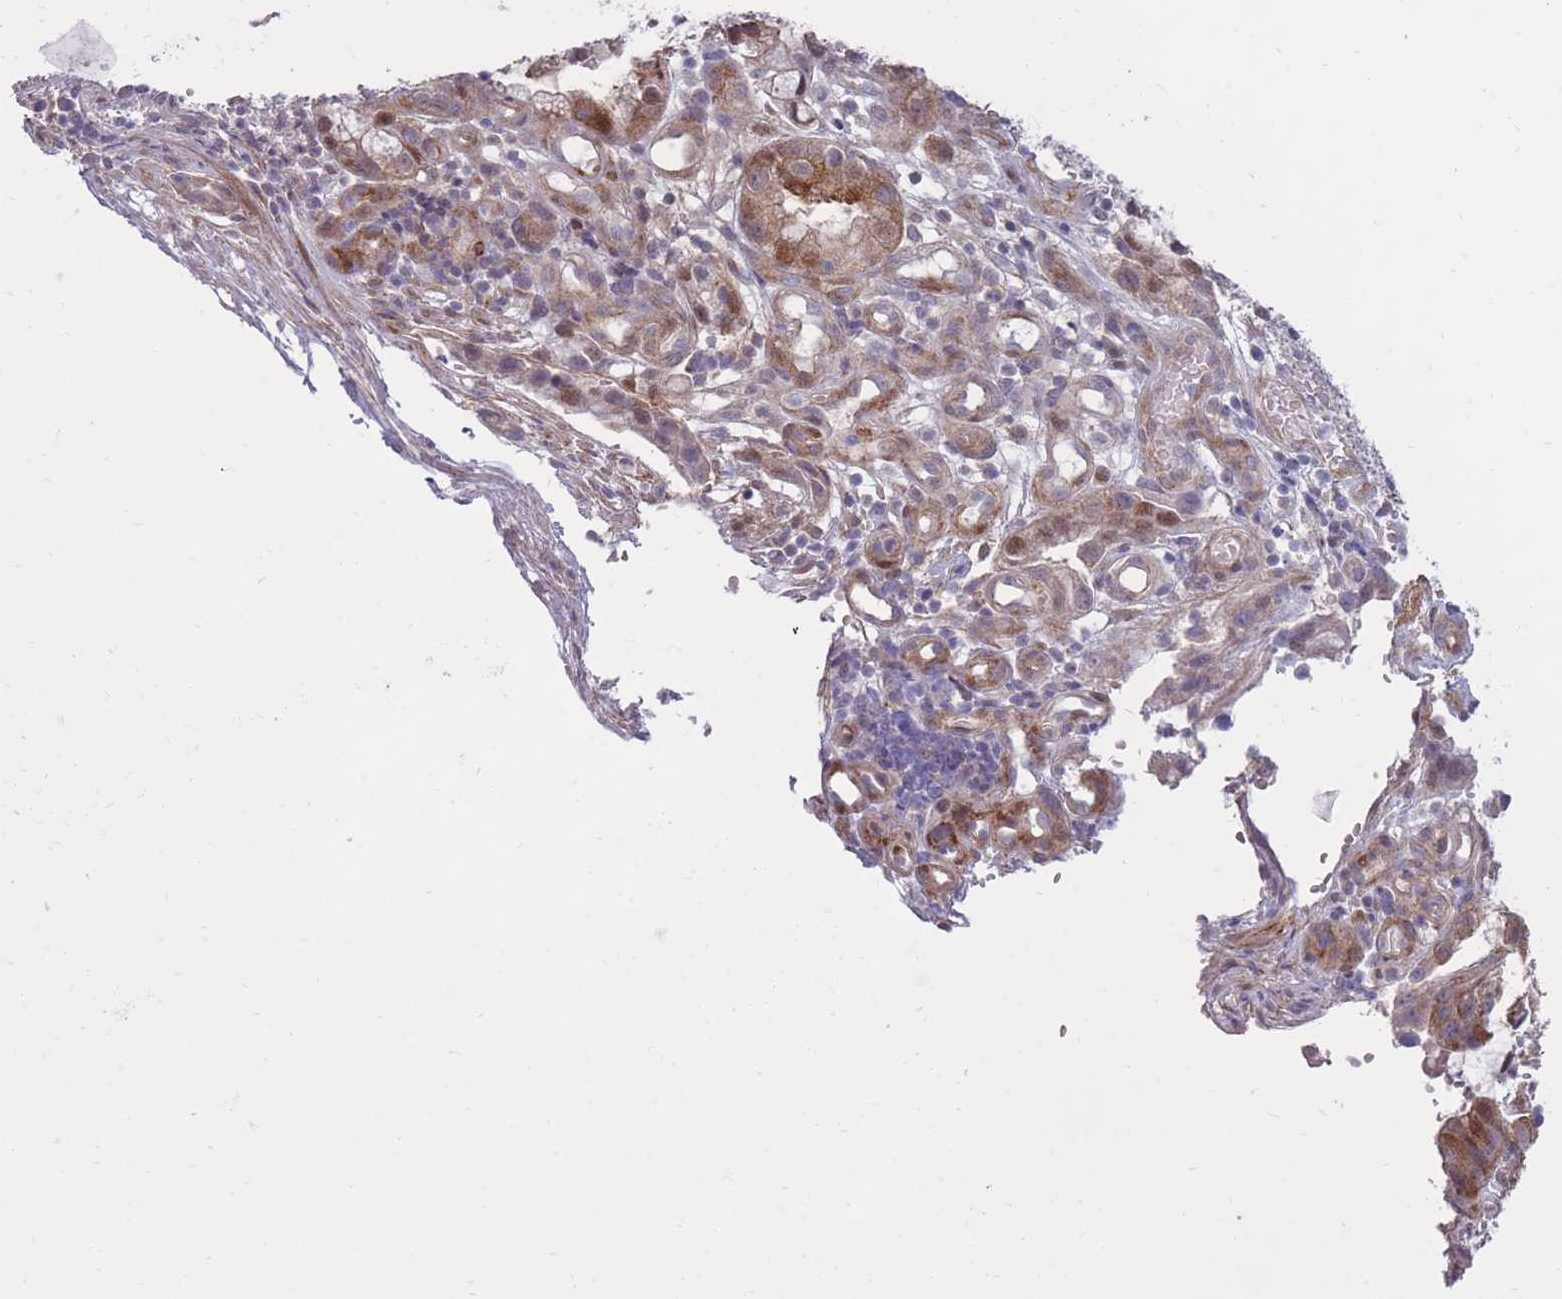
{"staining": {"intensity": "strong", "quantity": ">75%", "location": "cytoplasmic/membranous"}, "tissue": "stomach cancer", "cell_type": "Tumor cells", "image_type": "cancer", "snomed": [{"axis": "morphology", "description": "Adenocarcinoma, NOS"}, {"axis": "topography", "description": "Stomach"}], "caption": "Tumor cells demonstrate strong cytoplasmic/membranous positivity in approximately >75% of cells in stomach adenocarcinoma. (DAB (3,3'-diaminobenzidine) IHC, brown staining for protein, blue staining for nuclei).", "gene": "RIC8A", "patient": {"sex": "male", "age": 55}}